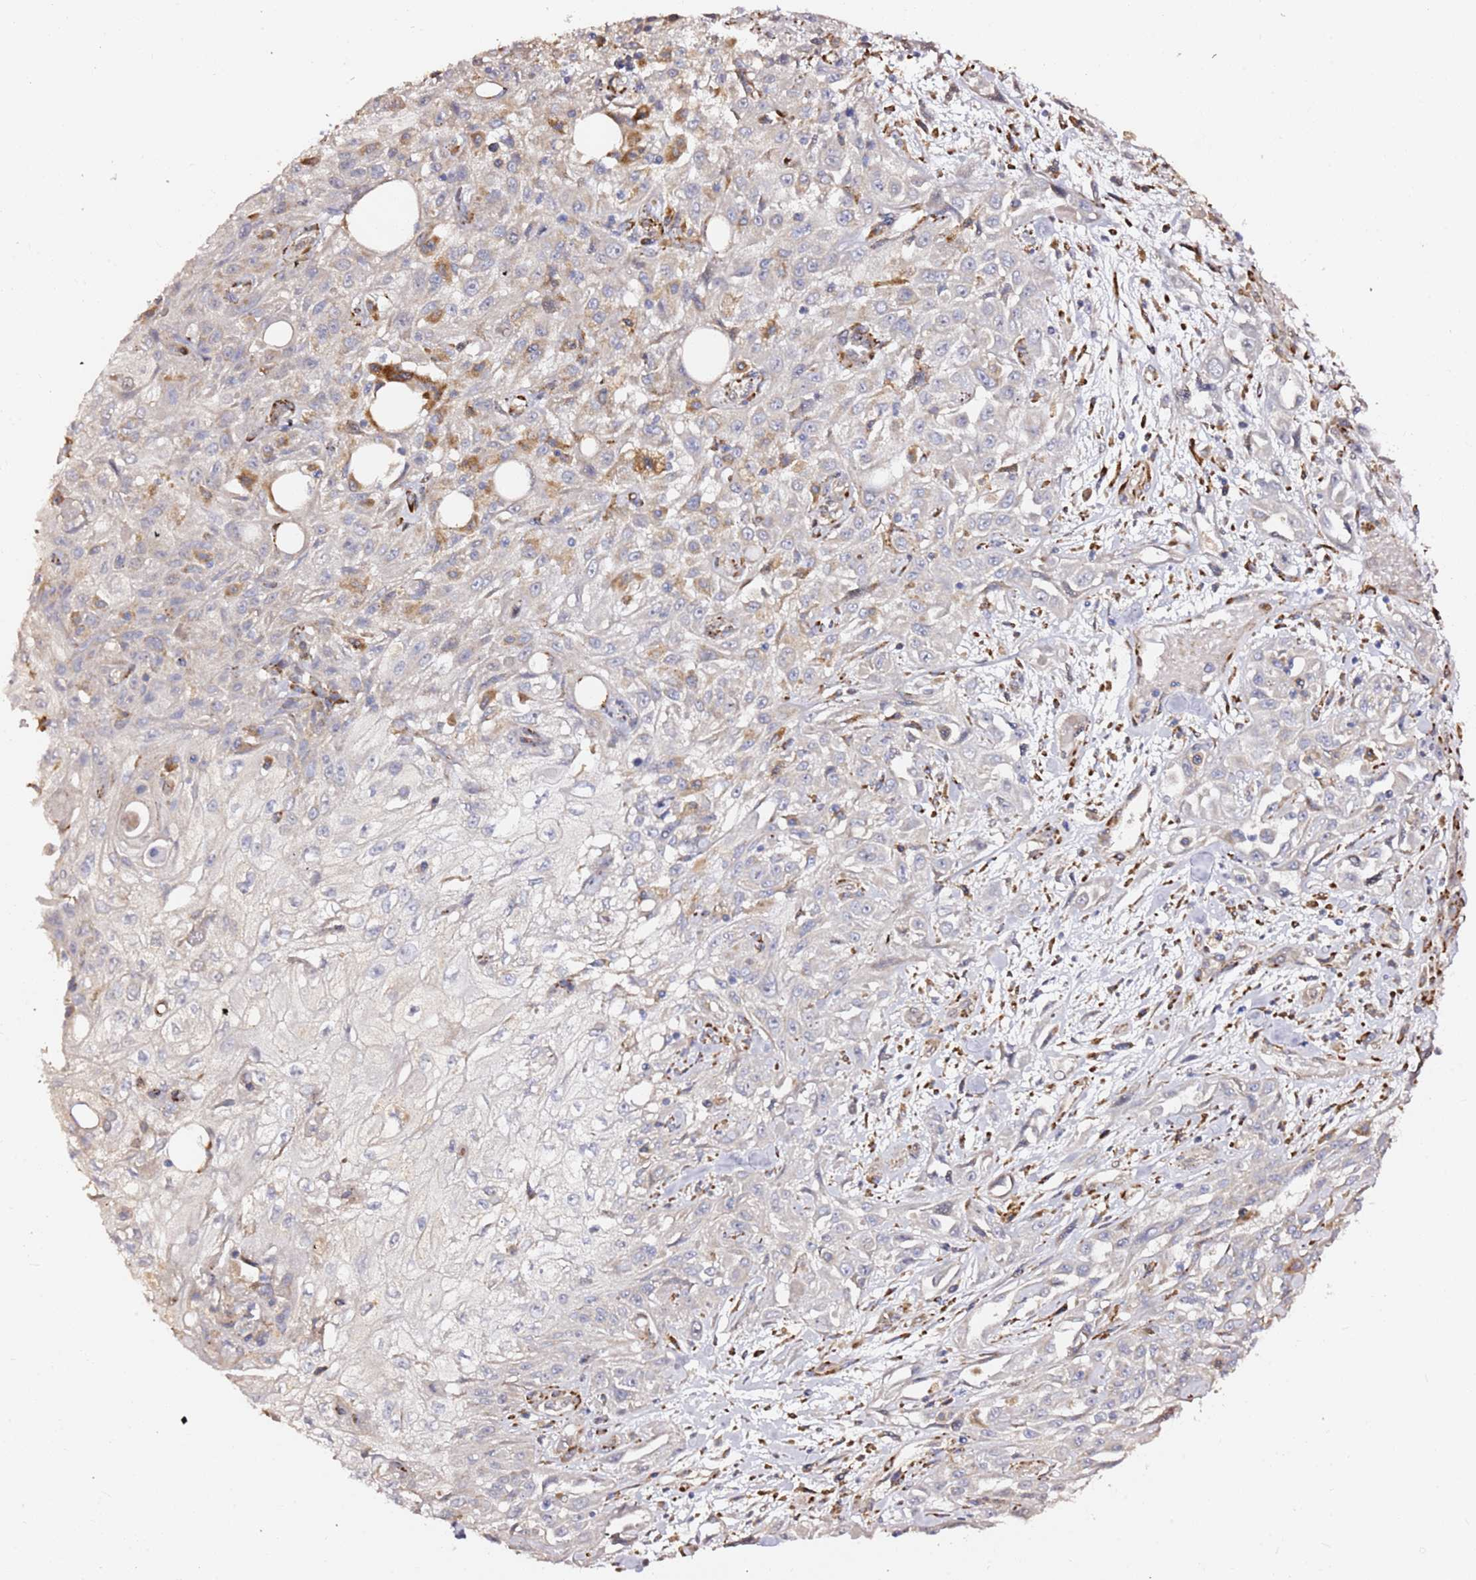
{"staining": {"intensity": "negative", "quantity": "none", "location": "none"}, "tissue": "skin cancer", "cell_type": "Tumor cells", "image_type": "cancer", "snomed": [{"axis": "morphology", "description": "Squamous cell carcinoma, NOS"}, {"axis": "morphology", "description": "Squamous cell carcinoma, metastatic, NOS"}, {"axis": "topography", "description": "Skin"}, {"axis": "topography", "description": "Lymph node"}], "caption": "DAB immunohistochemical staining of skin cancer (squamous cell carcinoma) displays no significant positivity in tumor cells.", "gene": "HSD17B7", "patient": {"sex": "male", "age": 75}}